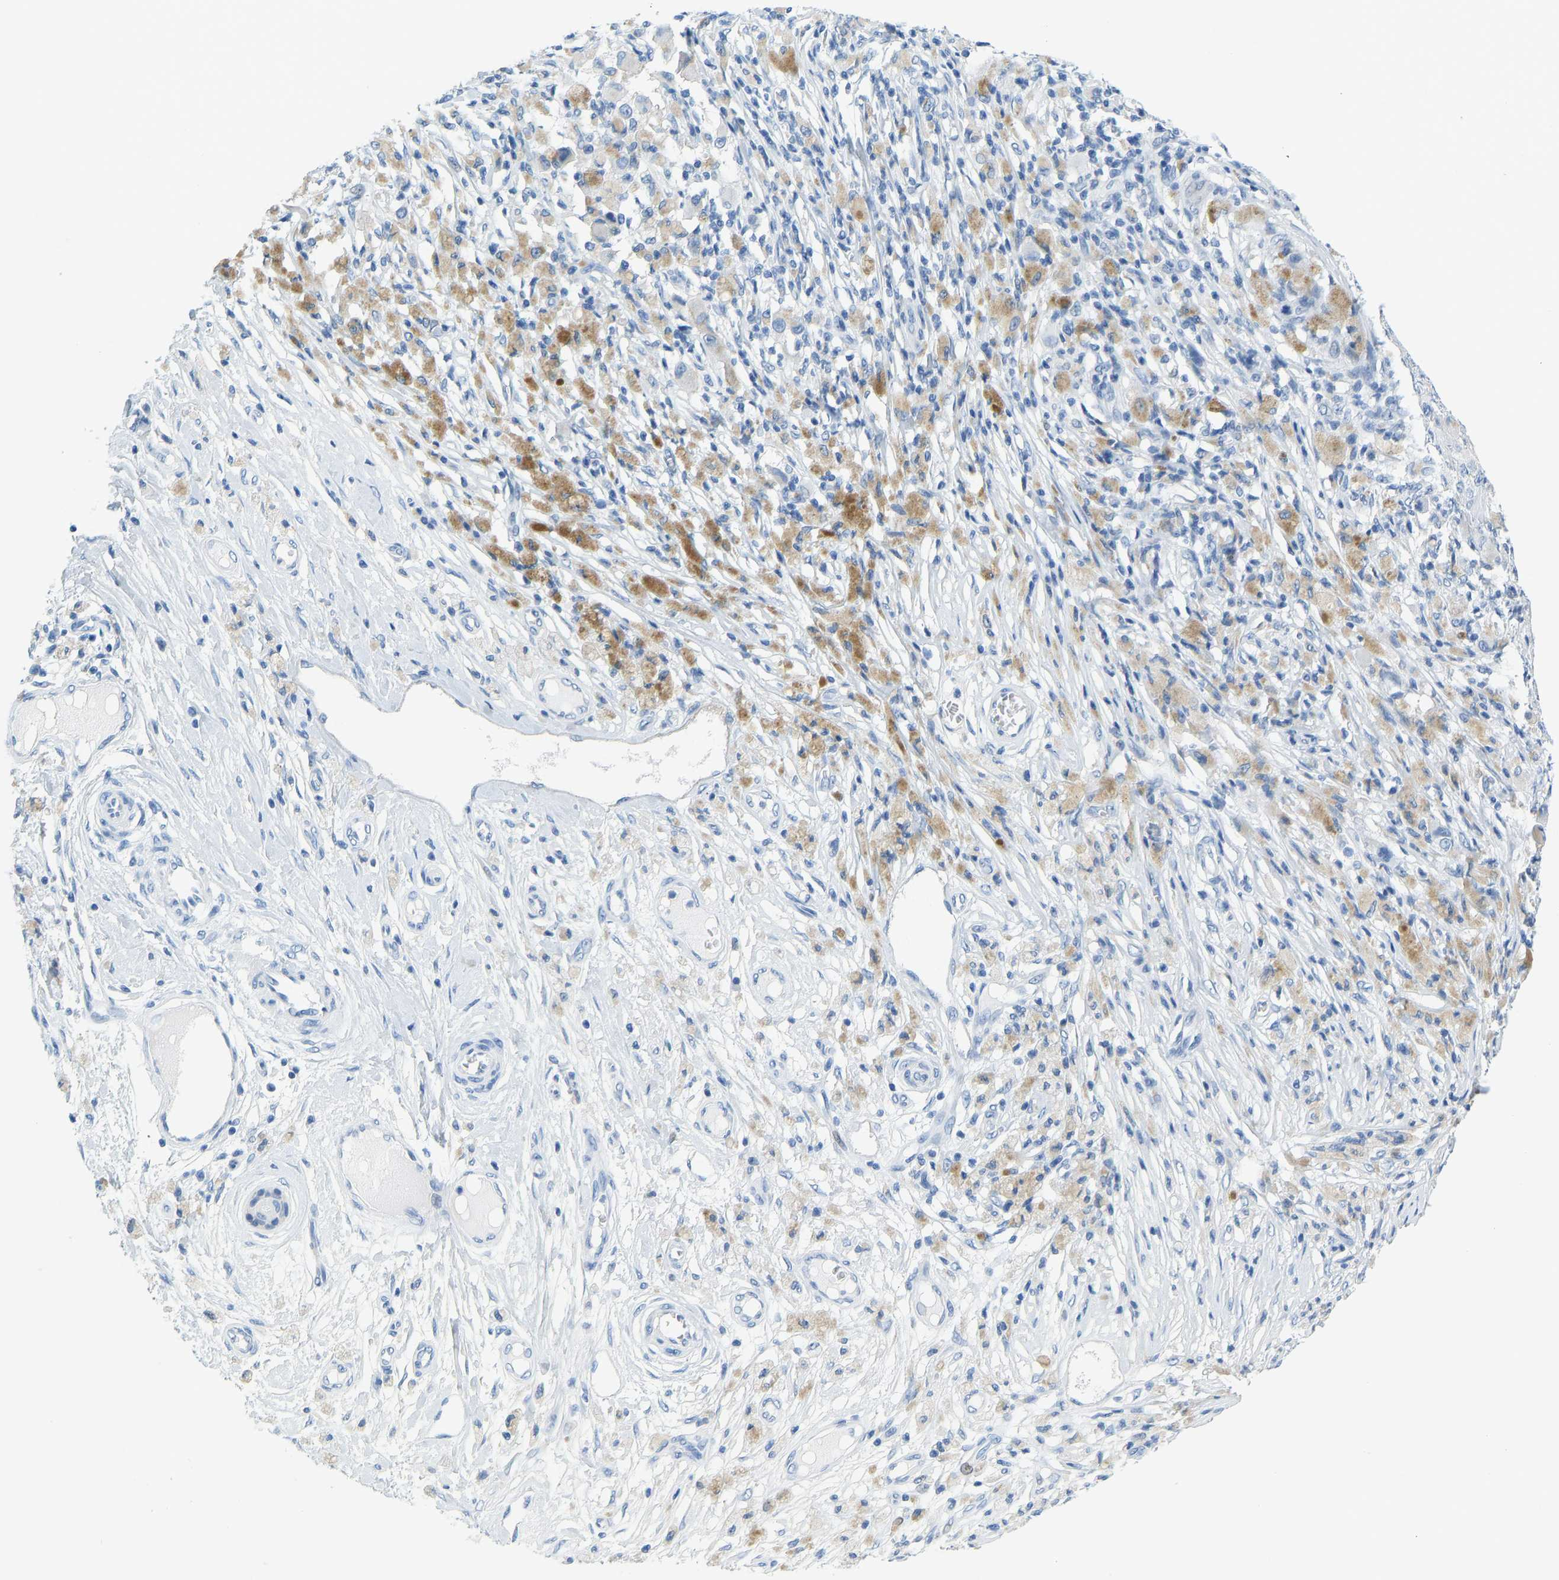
{"staining": {"intensity": "negative", "quantity": "none", "location": "none"}, "tissue": "melanoma", "cell_type": "Tumor cells", "image_type": "cancer", "snomed": [{"axis": "morphology", "description": "Malignant melanoma, NOS"}, {"axis": "topography", "description": "Skin"}], "caption": "This image is of melanoma stained with immunohistochemistry (IHC) to label a protein in brown with the nuclei are counter-stained blue. There is no expression in tumor cells.", "gene": "SERPINB3", "patient": {"sex": "male", "age": 96}}